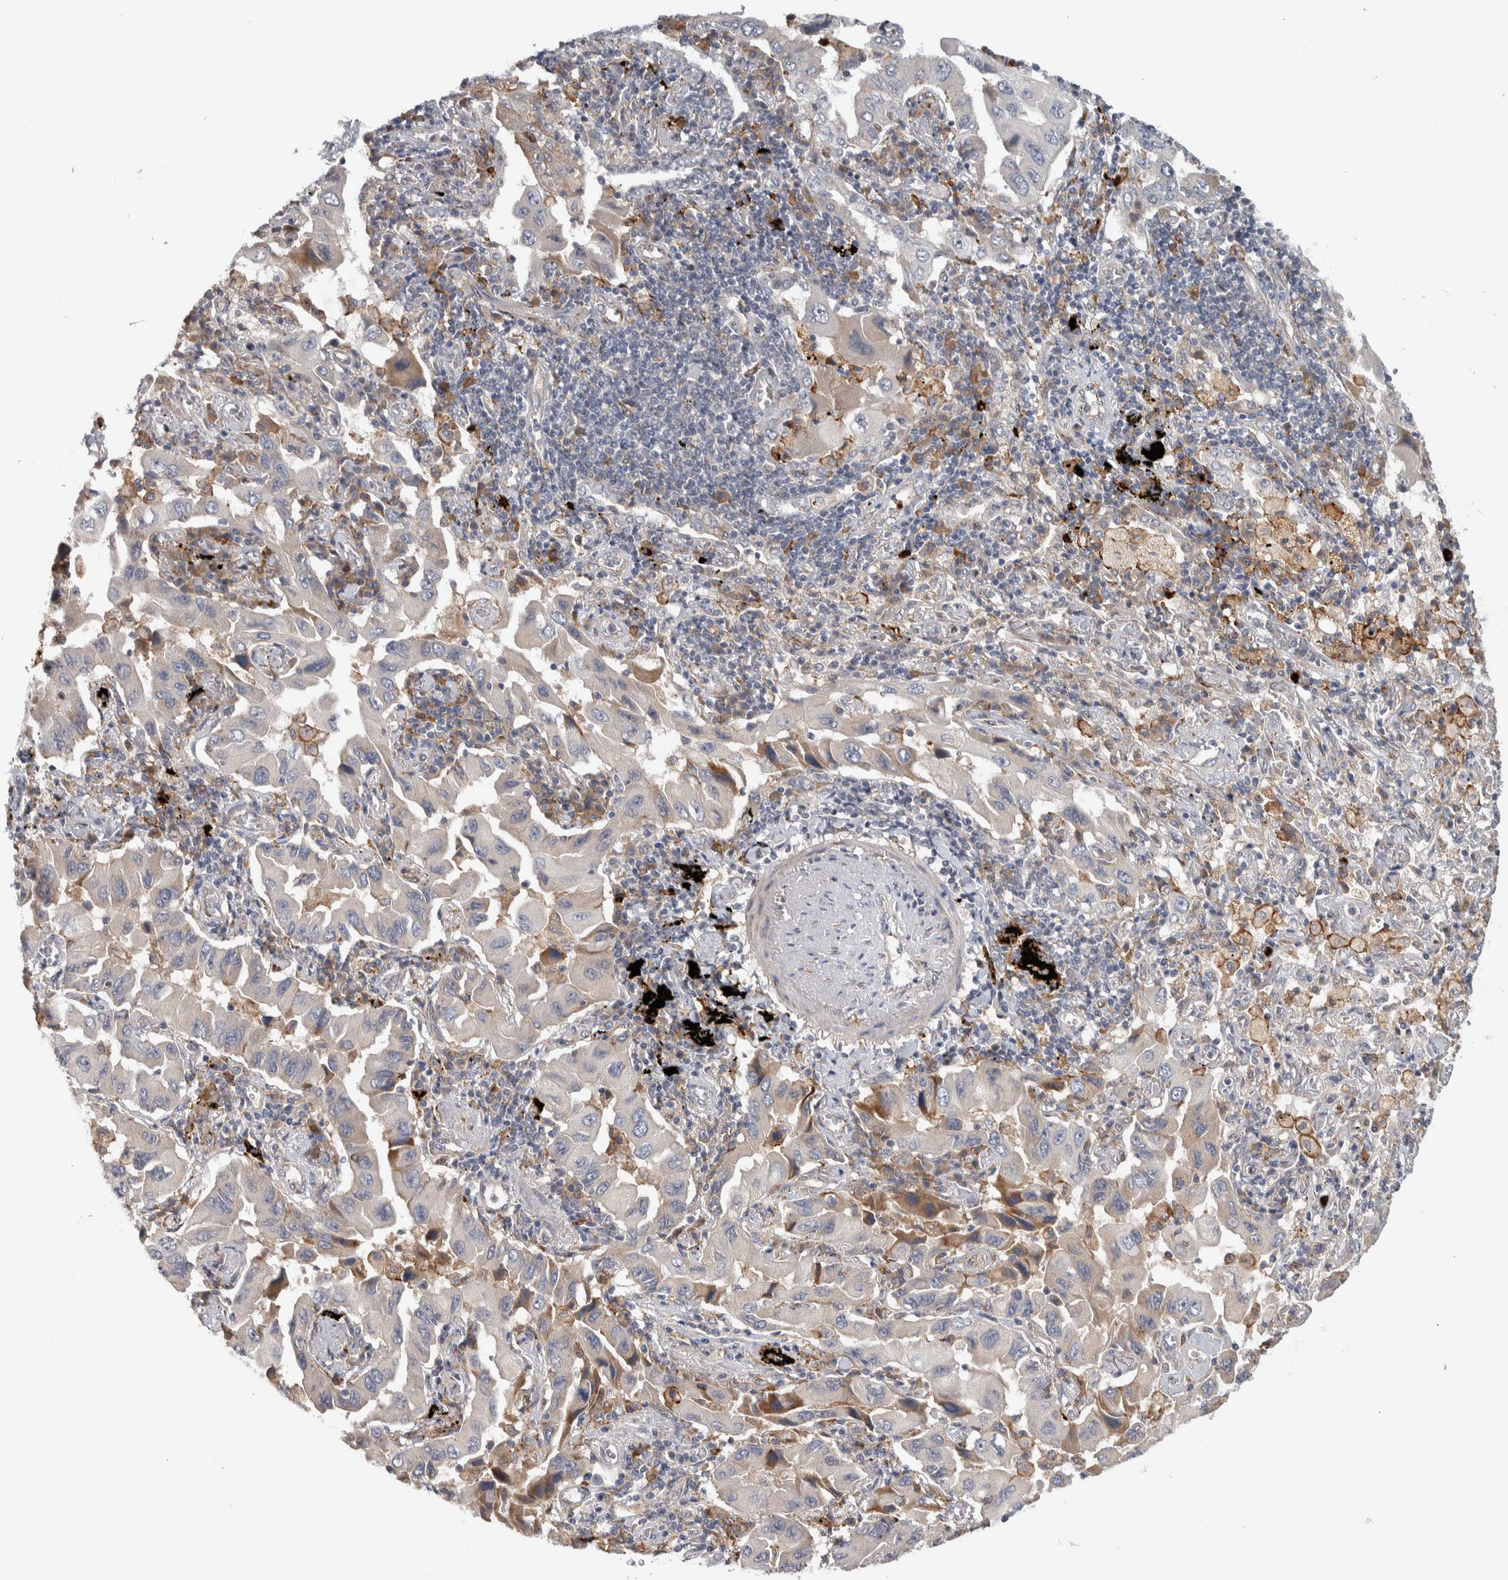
{"staining": {"intensity": "weak", "quantity": "<25%", "location": "cytoplasmic/membranous"}, "tissue": "lung cancer", "cell_type": "Tumor cells", "image_type": "cancer", "snomed": [{"axis": "morphology", "description": "Adenocarcinoma, NOS"}, {"axis": "topography", "description": "Lung"}], "caption": "A micrograph of lung cancer (adenocarcinoma) stained for a protein exhibits no brown staining in tumor cells.", "gene": "ADPRM", "patient": {"sex": "female", "age": 65}}